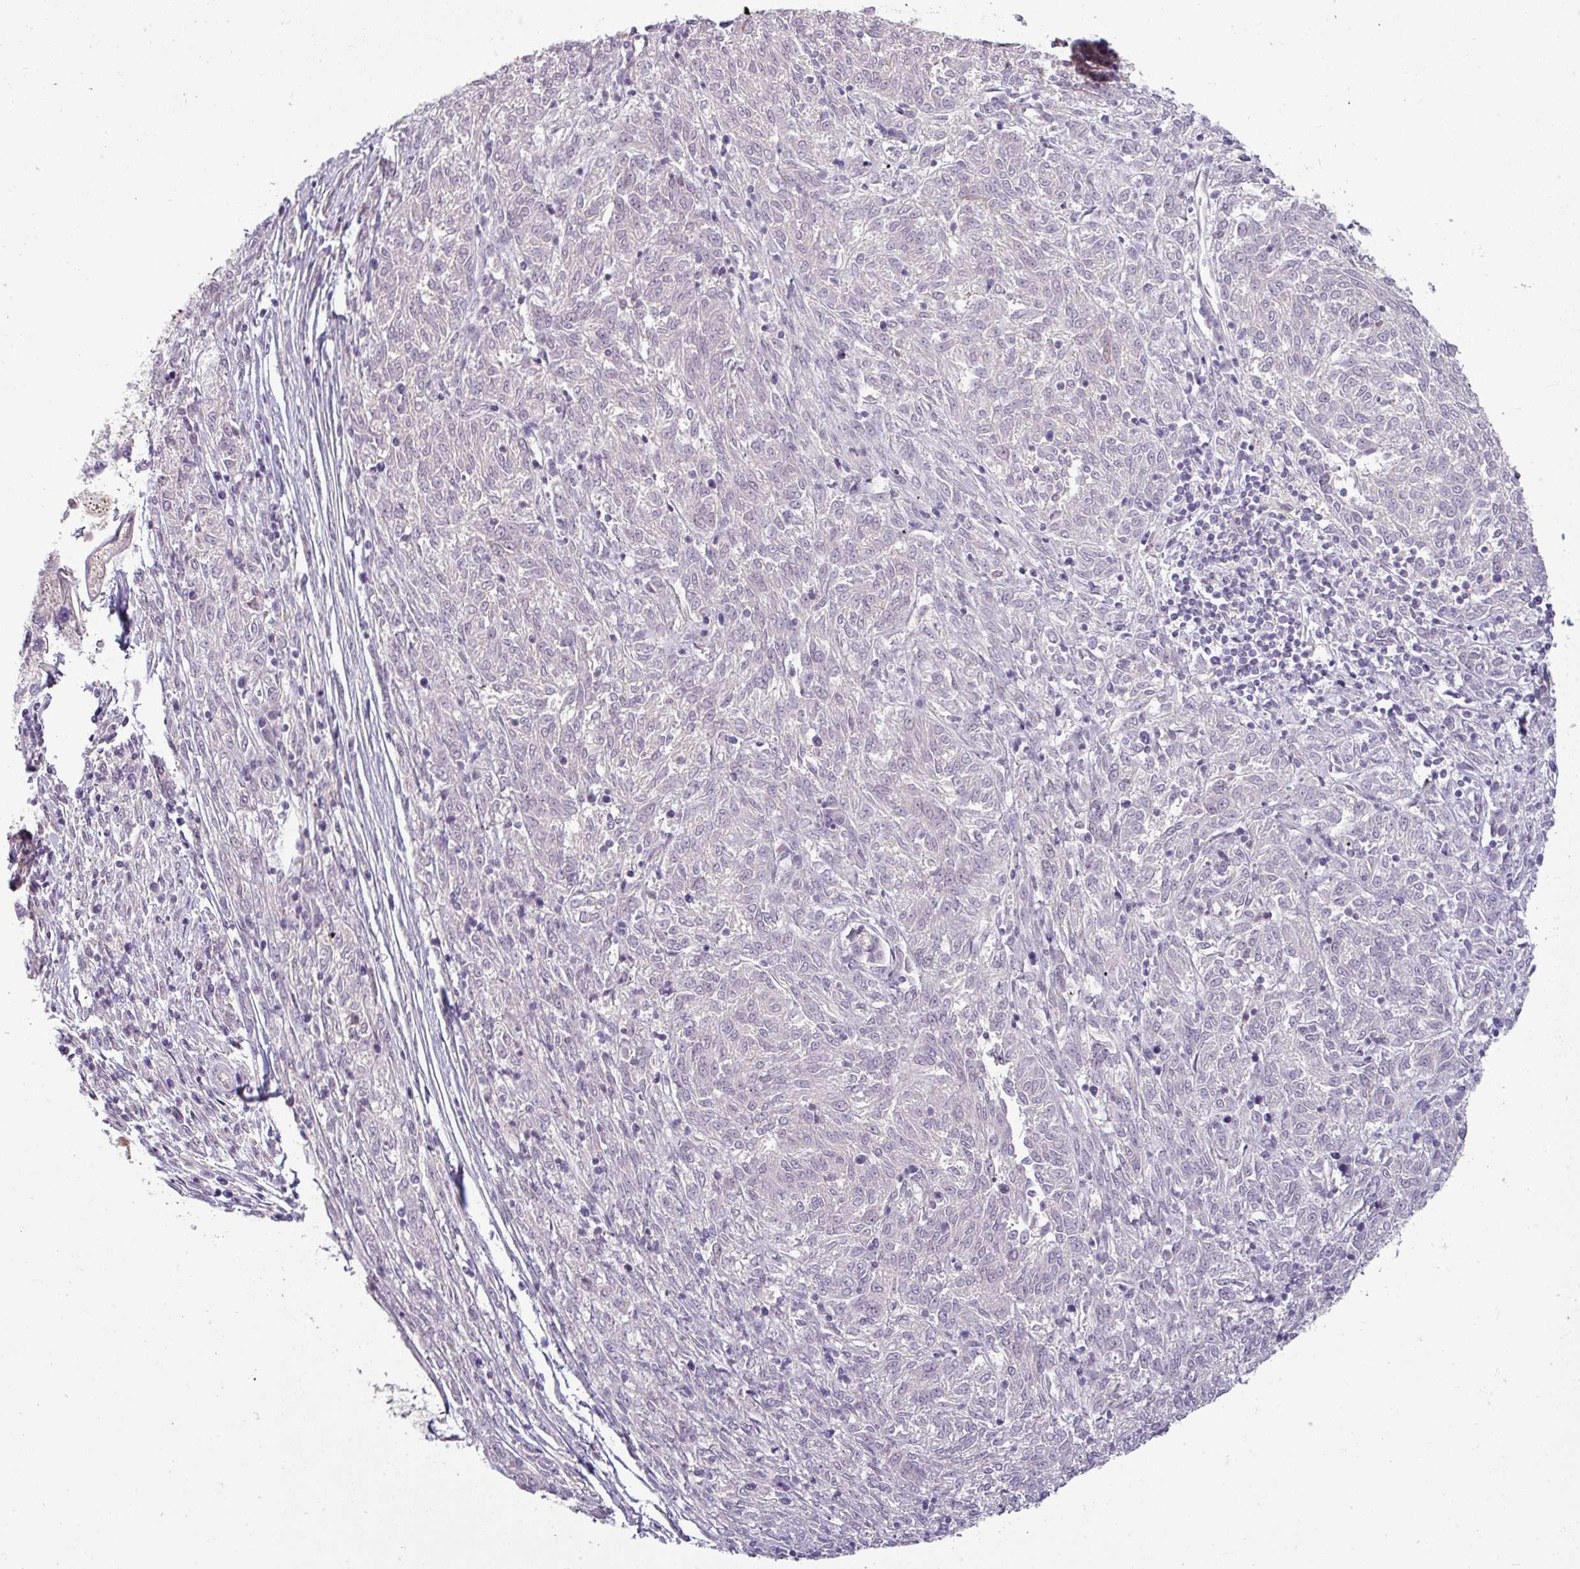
{"staining": {"intensity": "negative", "quantity": "none", "location": "none"}, "tissue": "melanoma", "cell_type": "Tumor cells", "image_type": "cancer", "snomed": [{"axis": "morphology", "description": "Malignant melanoma, NOS"}, {"axis": "topography", "description": "Skin"}], "caption": "The immunohistochemistry photomicrograph has no significant expression in tumor cells of melanoma tissue.", "gene": "APOM", "patient": {"sex": "female", "age": 72}}